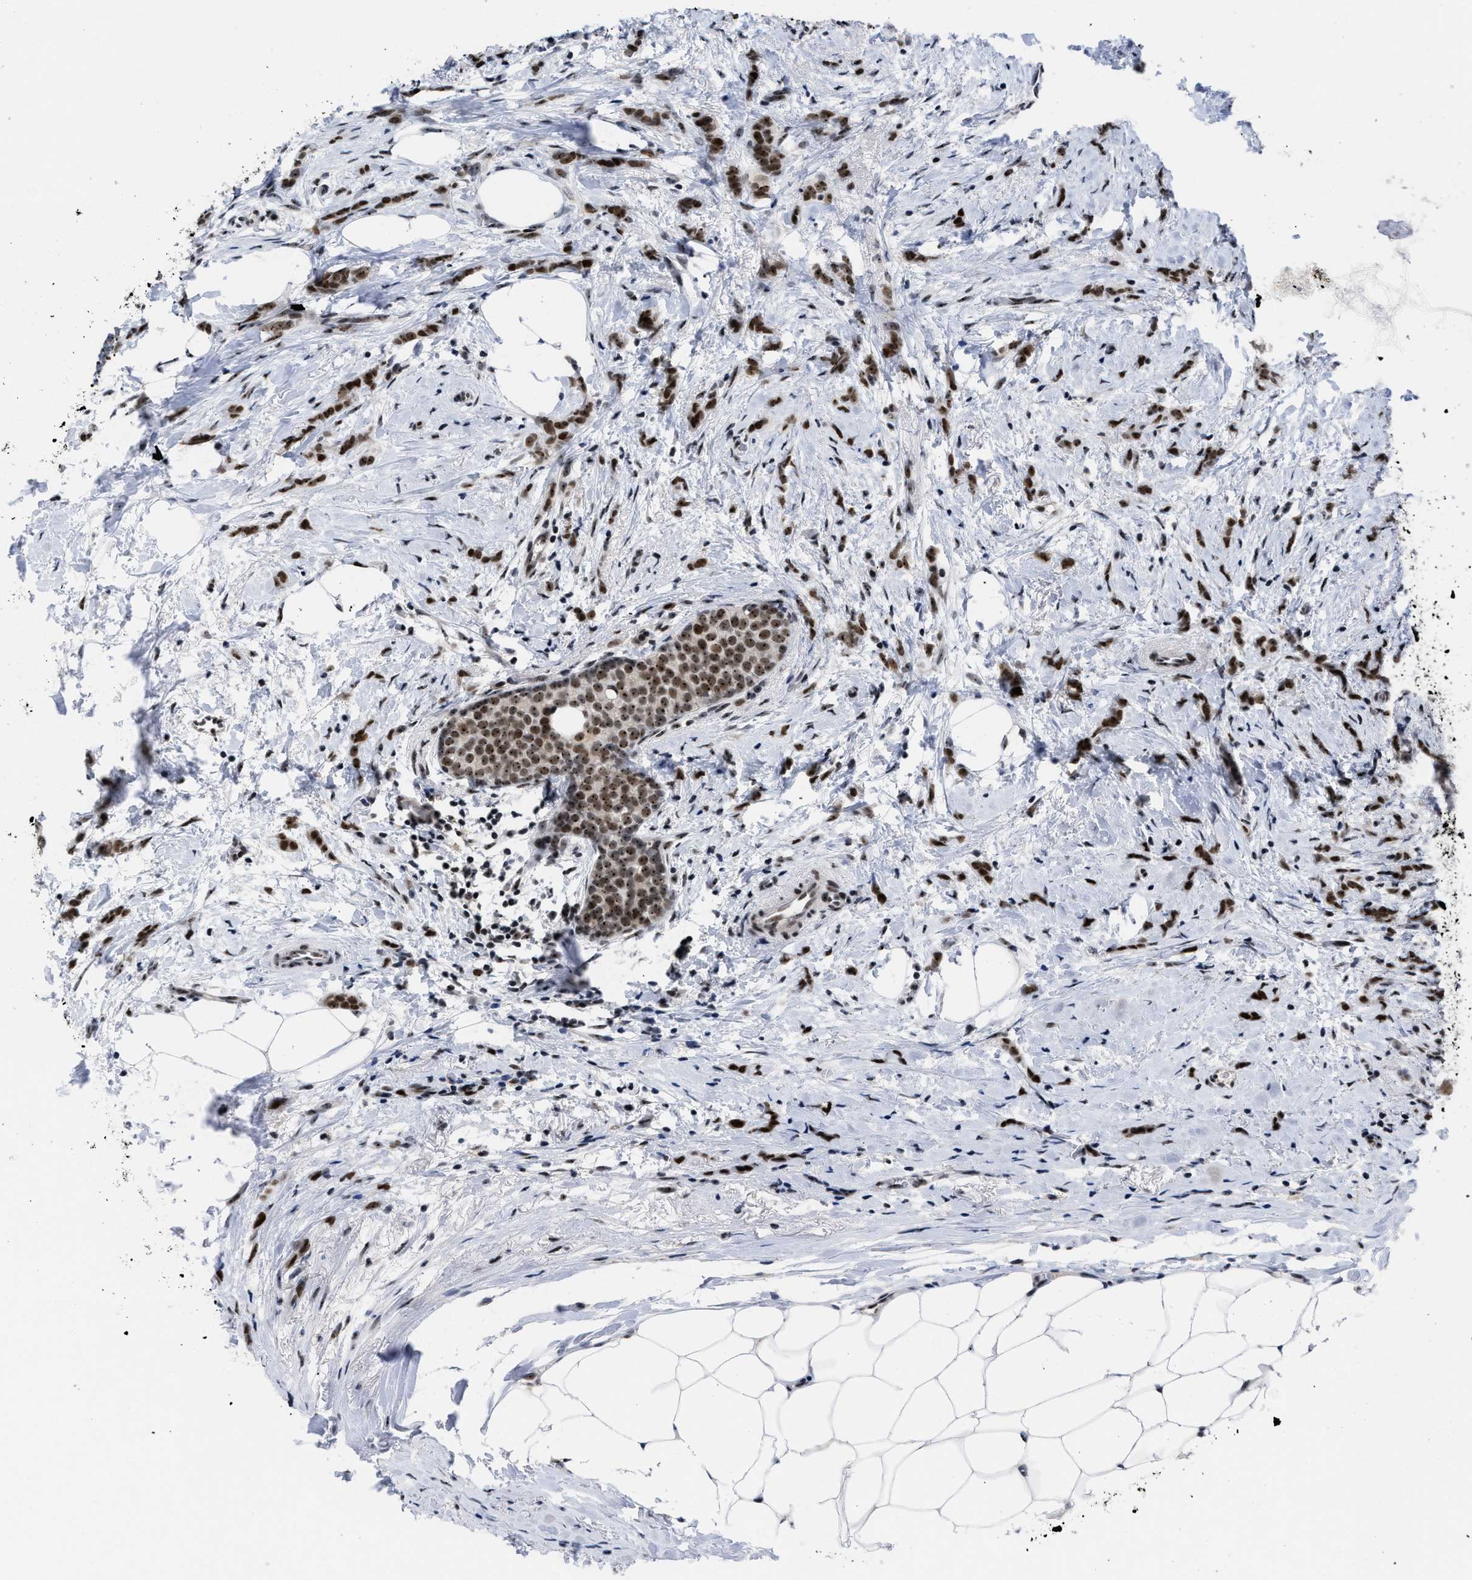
{"staining": {"intensity": "moderate", "quantity": ">75%", "location": "nuclear"}, "tissue": "breast cancer", "cell_type": "Tumor cells", "image_type": "cancer", "snomed": [{"axis": "morphology", "description": "Lobular carcinoma, in situ"}, {"axis": "morphology", "description": "Lobular carcinoma"}, {"axis": "topography", "description": "Breast"}], "caption": "A brown stain shows moderate nuclear positivity of a protein in breast cancer (lobular carcinoma) tumor cells.", "gene": "NOP58", "patient": {"sex": "female", "age": 41}}